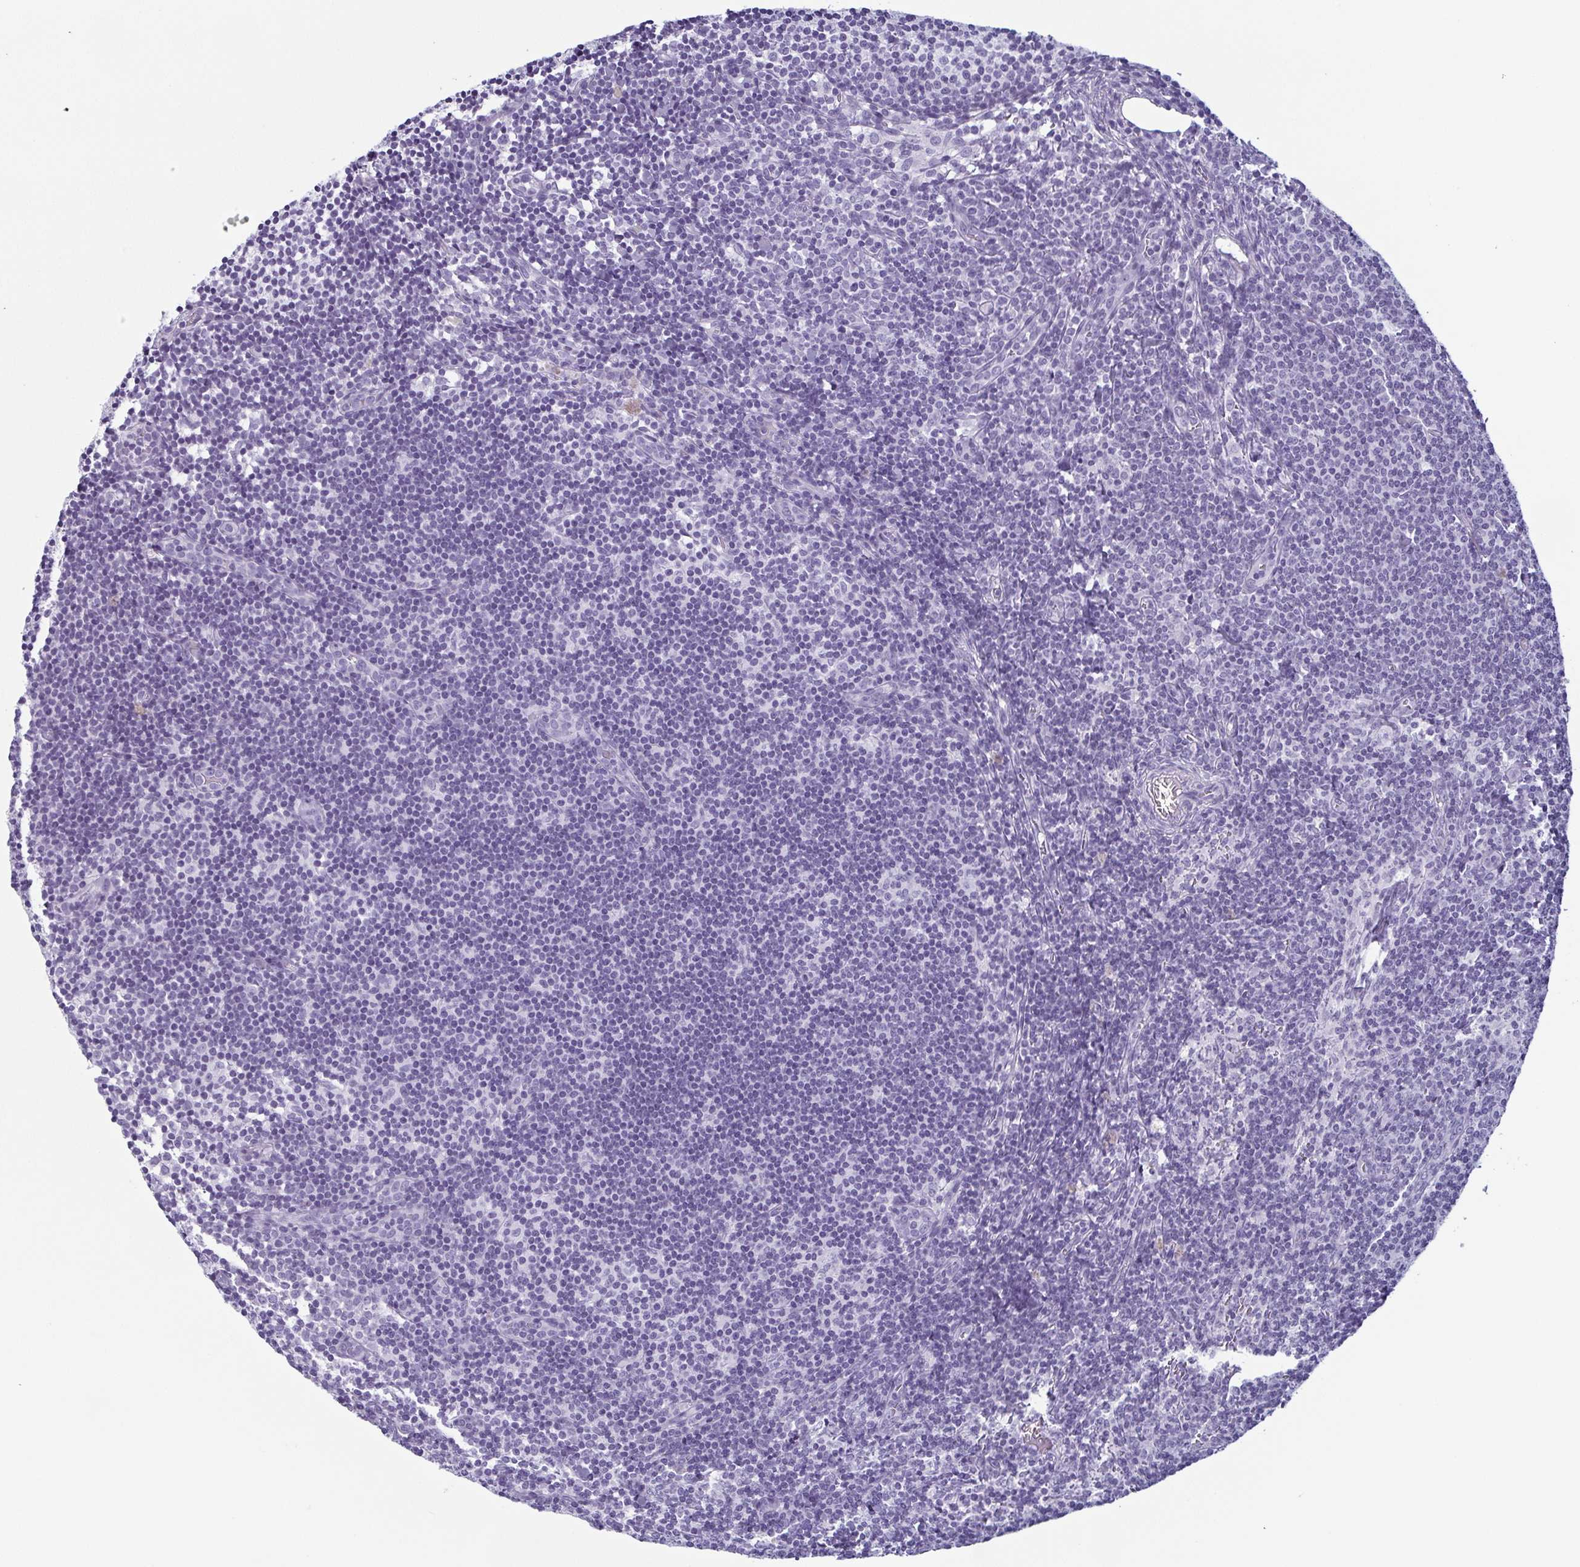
{"staining": {"intensity": "negative", "quantity": "none", "location": "none"}, "tissue": "lymph node", "cell_type": "Germinal center cells", "image_type": "normal", "snomed": [{"axis": "morphology", "description": "Normal tissue, NOS"}, {"axis": "topography", "description": "Lymph node"}], "caption": "DAB (3,3'-diaminobenzidine) immunohistochemical staining of unremarkable human lymph node displays no significant expression in germinal center cells. Brightfield microscopy of IHC stained with DAB (3,3'-diaminobenzidine) (brown) and hematoxylin (blue), captured at high magnification.", "gene": "KRT78", "patient": {"sex": "female", "age": 41}}